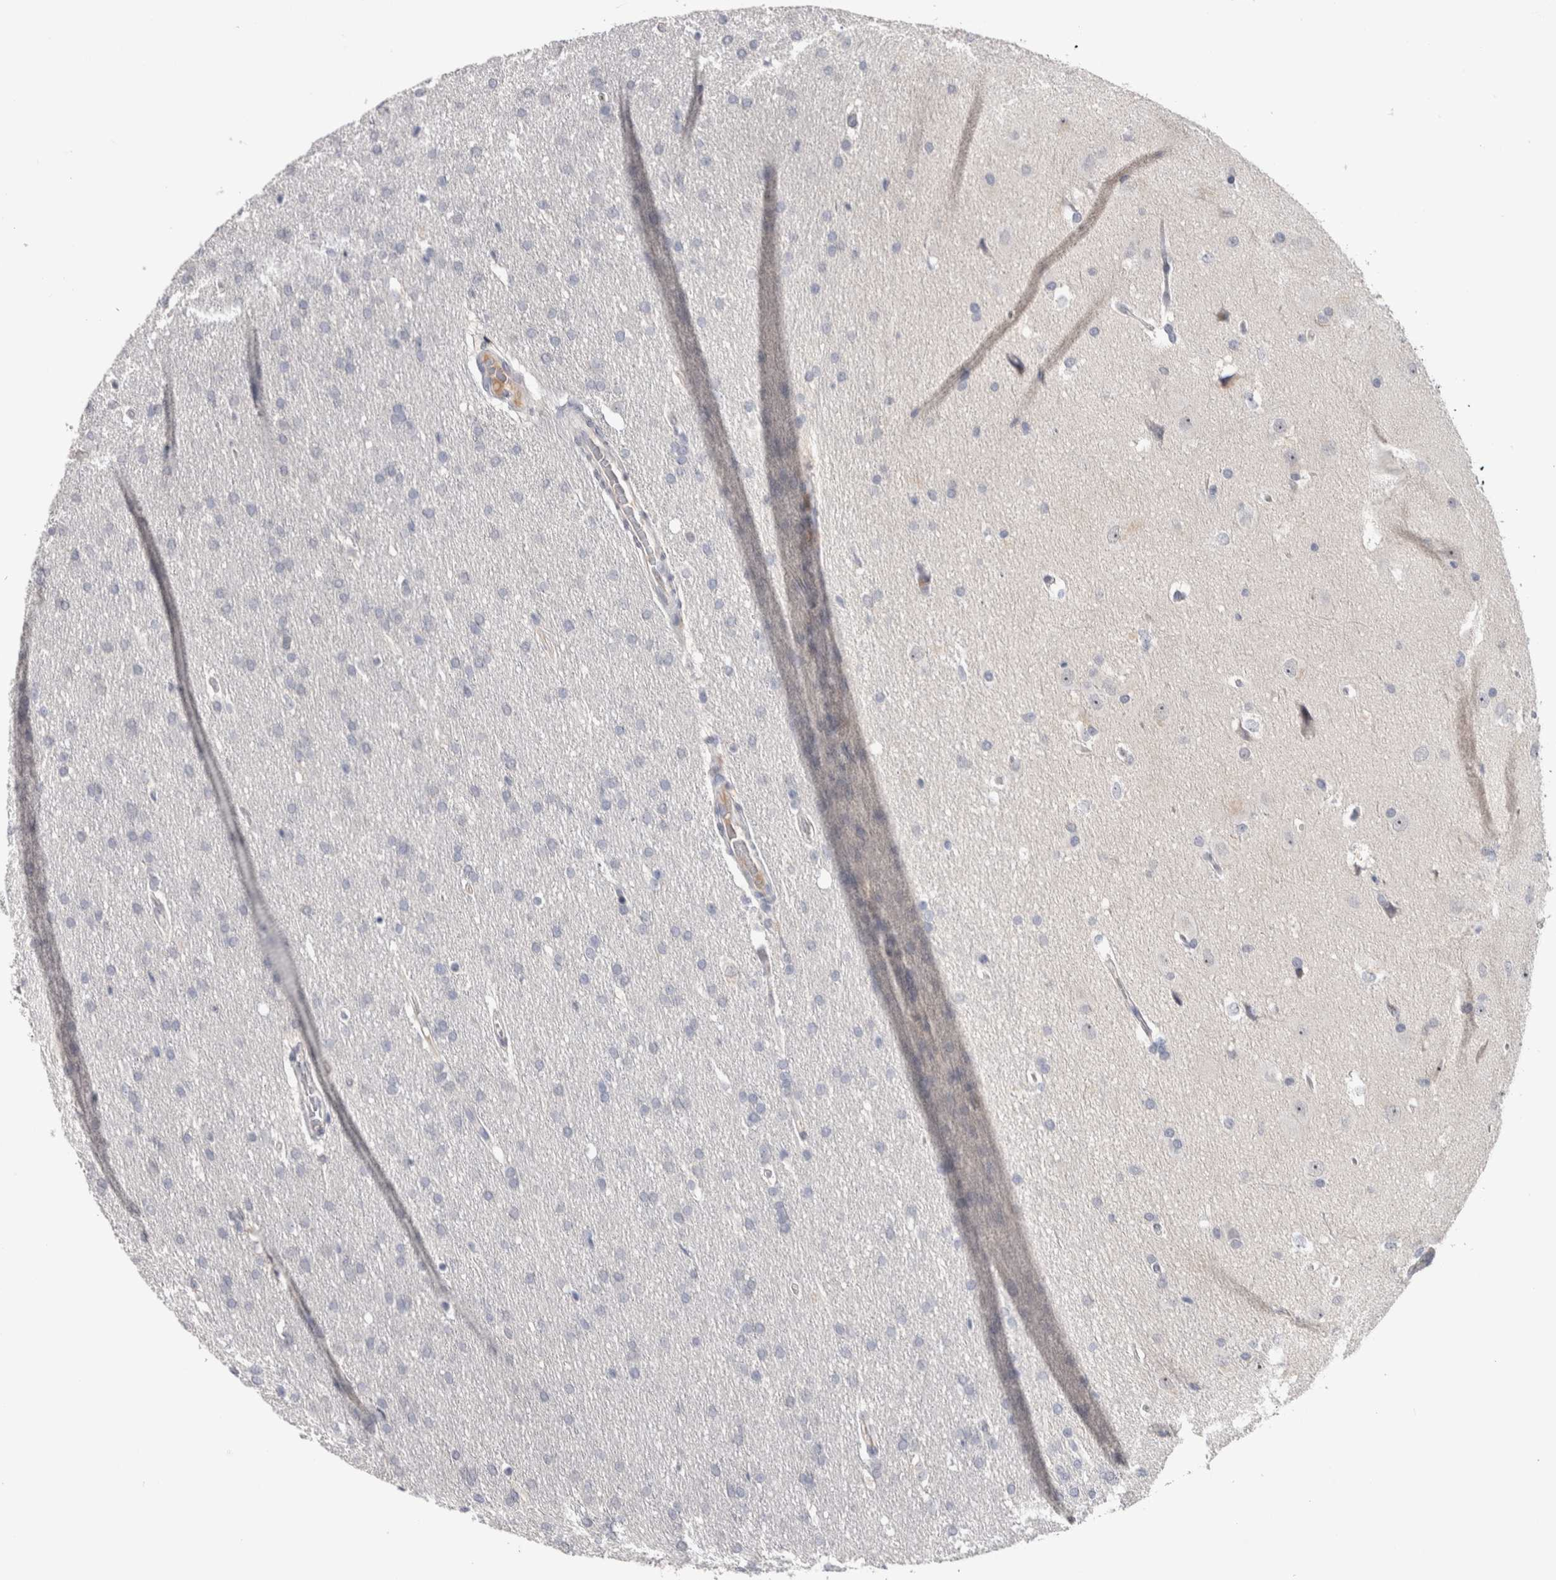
{"staining": {"intensity": "negative", "quantity": "none", "location": "none"}, "tissue": "glioma", "cell_type": "Tumor cells", "image_type": "cancer", "snomed": [{"axis": "morphology", "description": "Glioma, malignant, Low grade"}, {"axis": "topography", "description": "Brain"}], "caption": "Immunohistochemical staining of human glioma displays no significant positivity in tumor cells.", "gene": "TMEM102", "patient": {"sex": "female", "age": 37}}